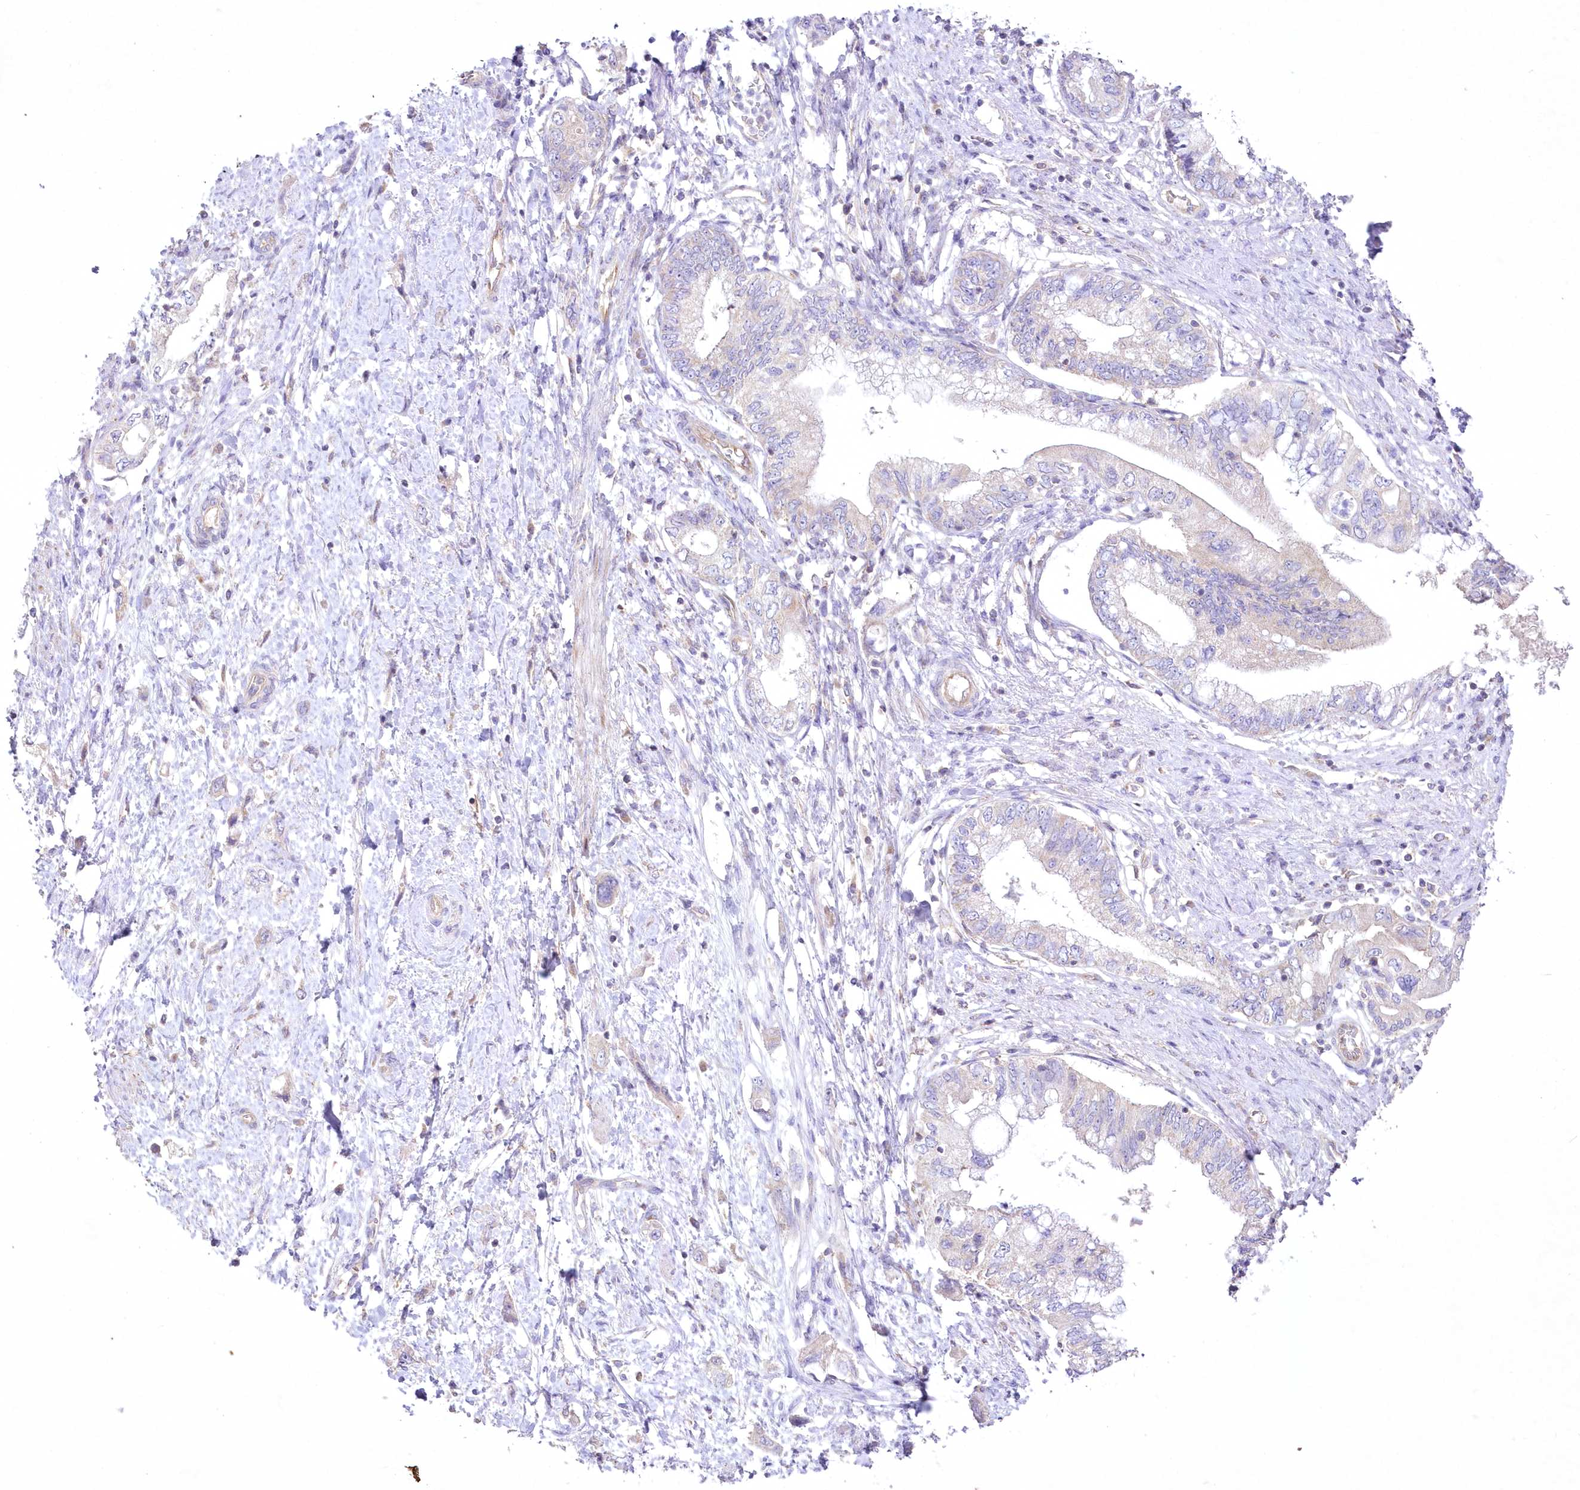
{"staining": {"intensity": "negative", "quantity": "none", "location": "none"}, "tissue": "pancreatic cancer", "cell_type": "Tumor cells", "image_type": "cancer", "snomed": [{"axis": "morphology", "description": "Adenocarcinoma, NOS"}, {"axis": "topography", "description": "Pancreas"}], "caption": "Pancreatic cancer was stained to show a protein in brown. There is no significant expression in tumor cells.", "gene": "ITSN2", "patient": {"sex": "female", "age": 73}}